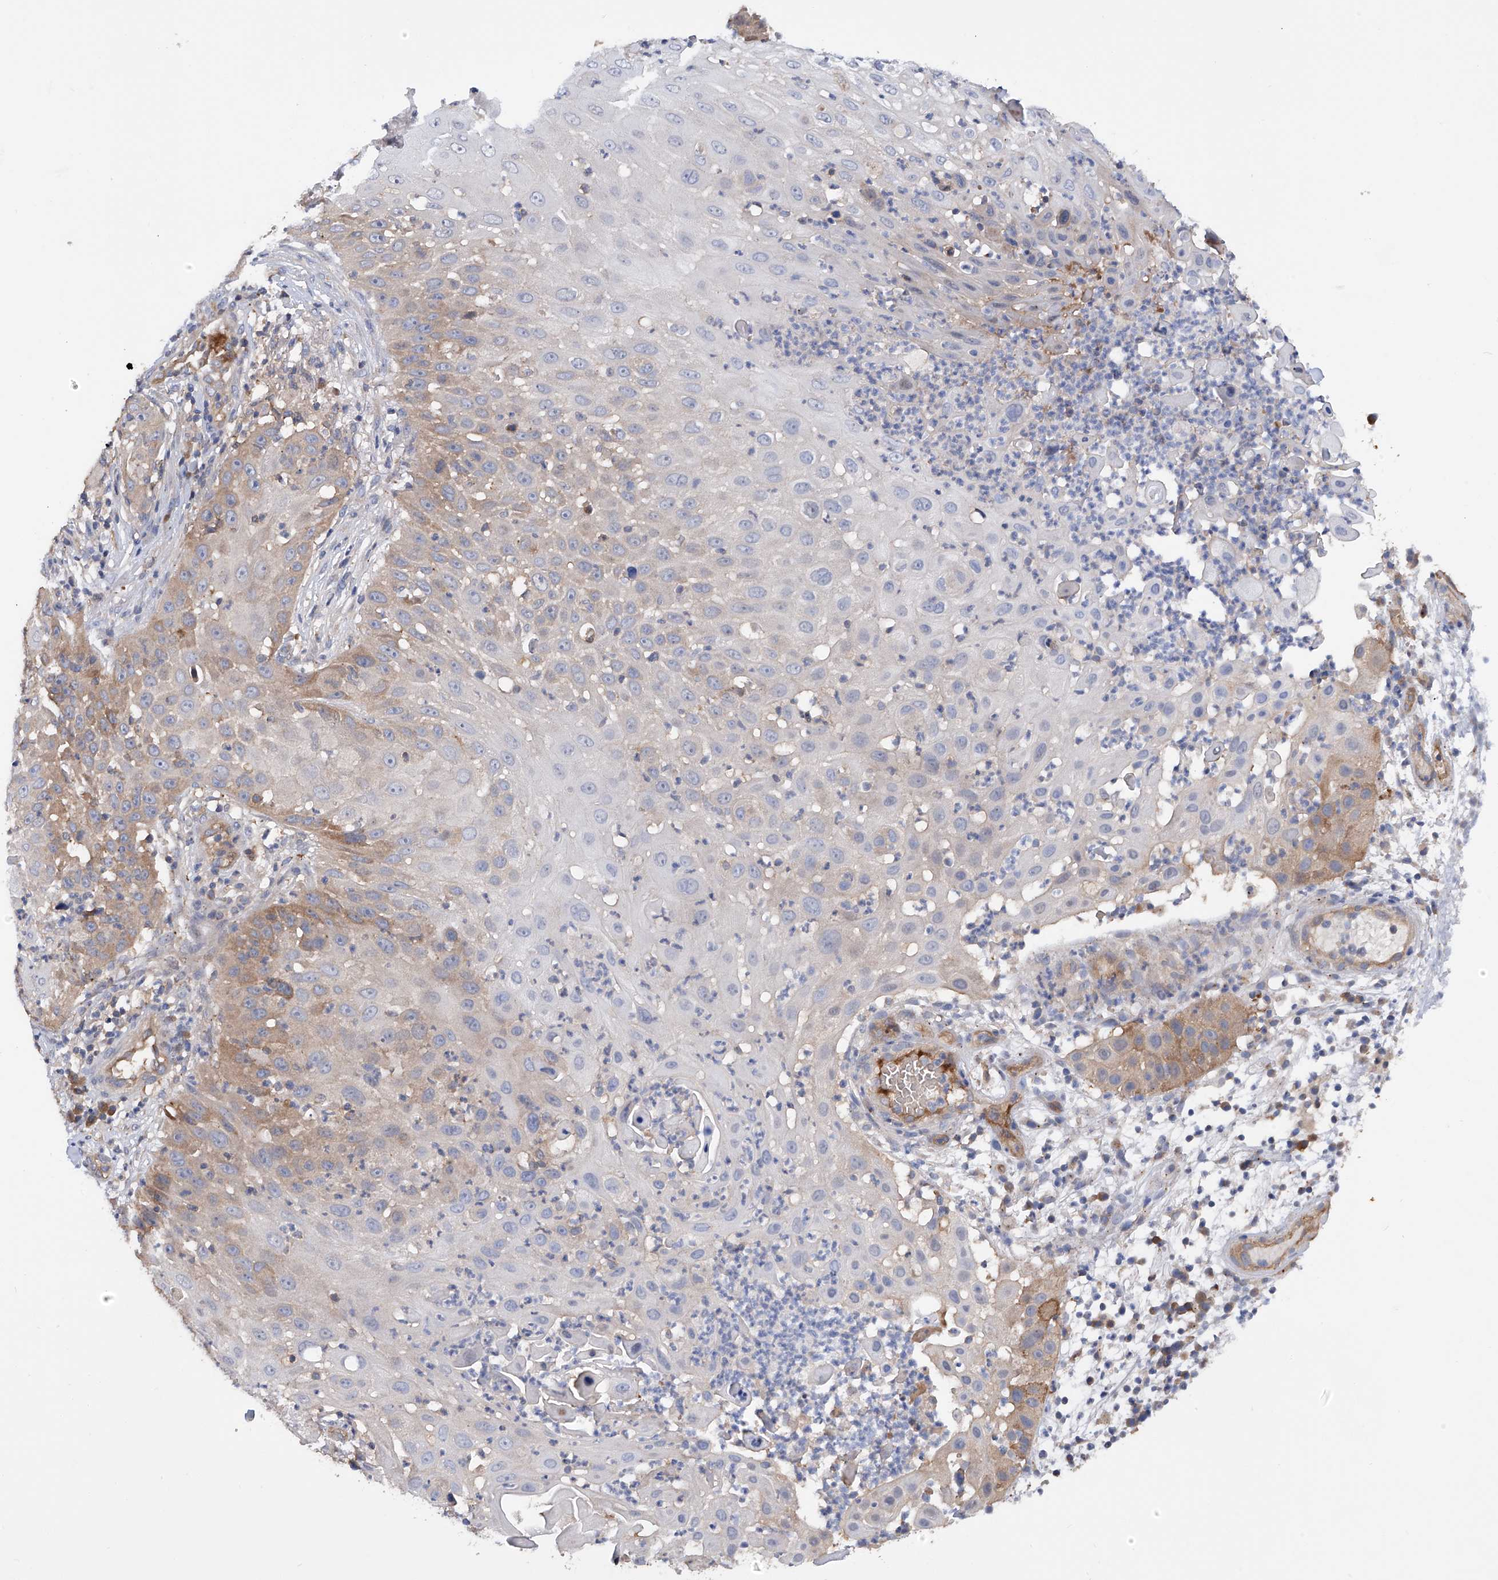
{"staining": {"intensity": "moderate", "quantity": "<25%", "location": "cytoplasmic/membranous"}, "tissue": "skin cancer", "cell_type": "Tumor cells", "image_type": "cancer", "snomed": [{"axis": "morphology", "description": "Squamous cell carcinoma, NOS"}, {"axis": "topography", "description": "Skin"}], "caption": "DAB (3,3'-diaminobenzidine) immunohistochemical staining of human squamous cell carcinoma (skin) demonstrates moderate cytoplasmic/membranous protein expression in about <25% of tumor cells.", "gene": "NUDT17", "patient": {"sex": "female", "age": 44}}